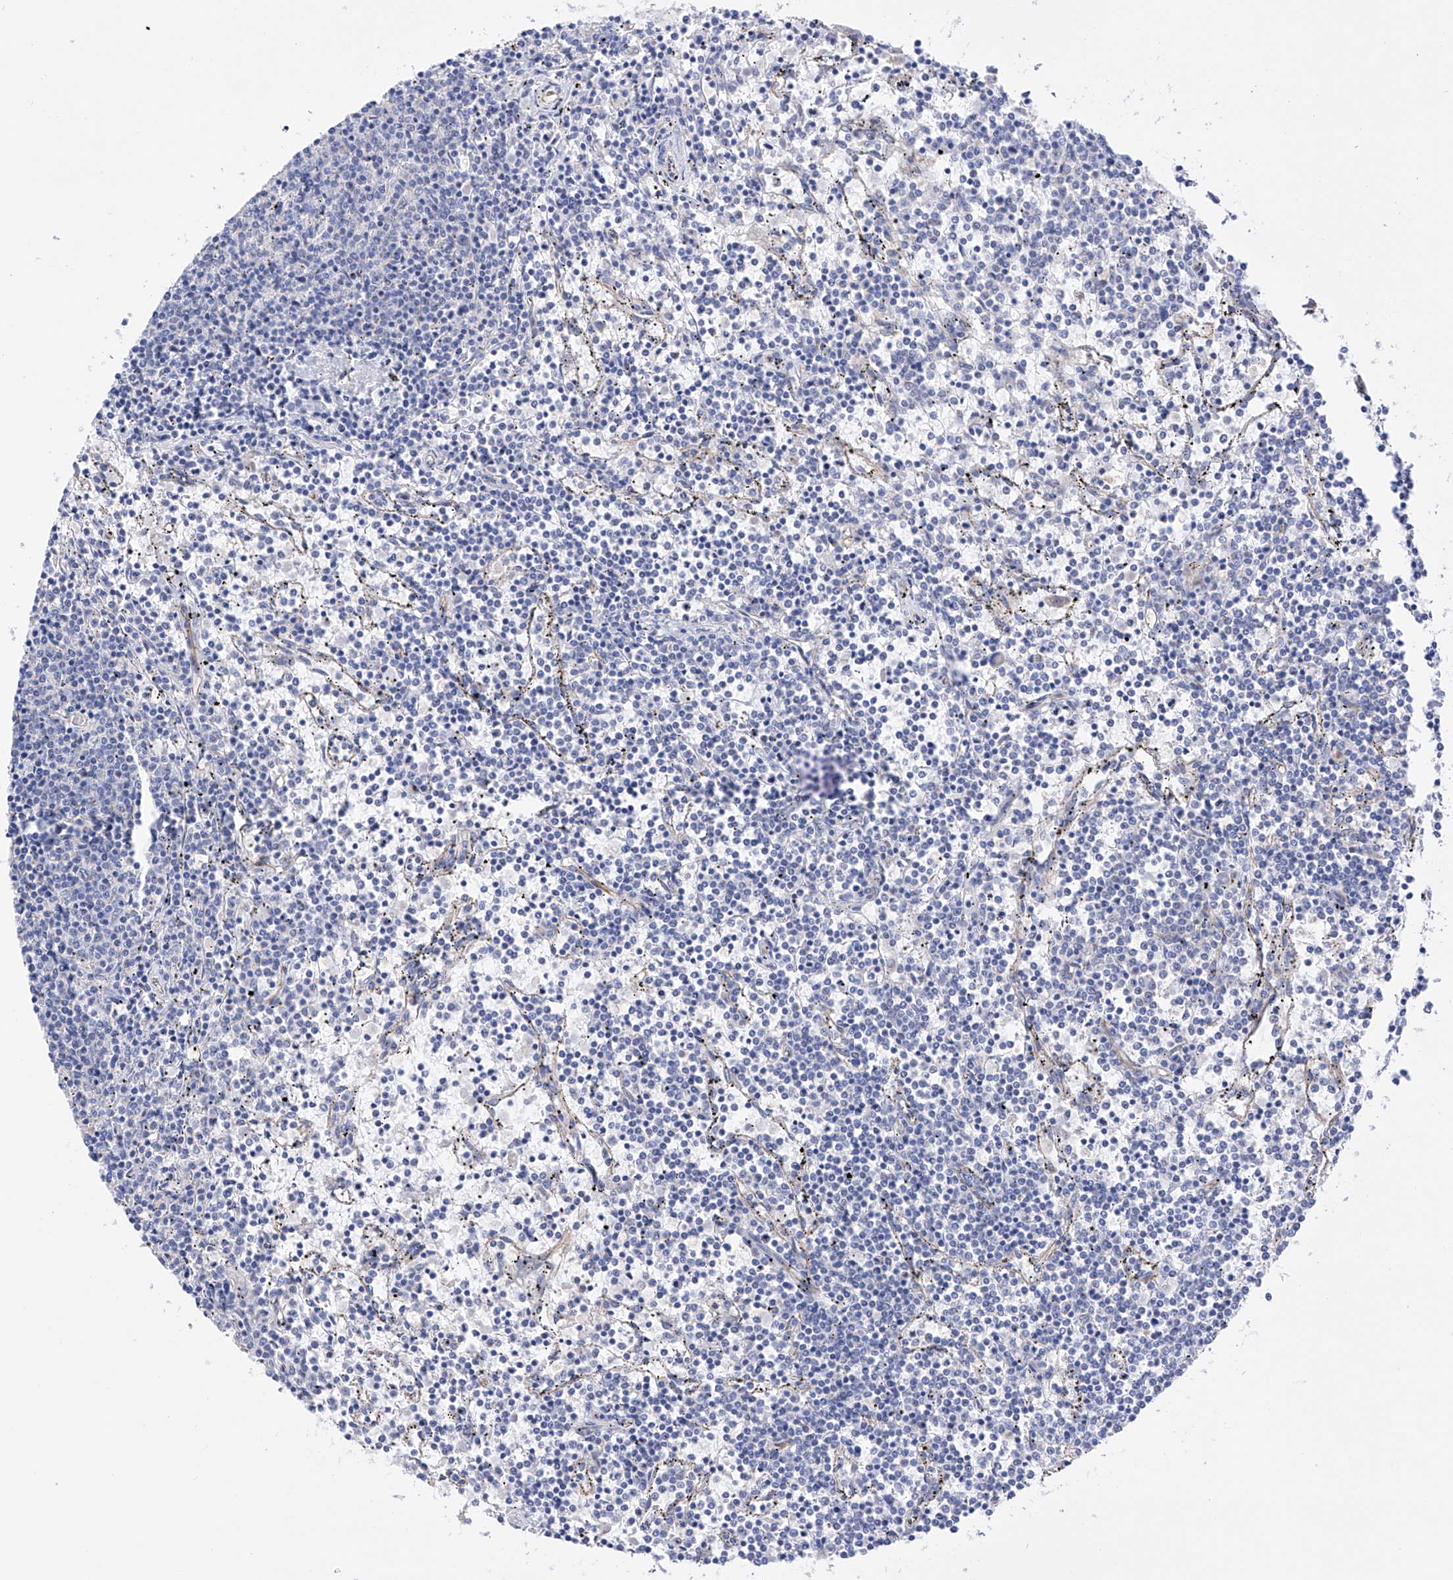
{"staining": {"intensity": "negative", "quantity": "none", "location": "none"}, "tissue": "lymphoma", "cell_type": "Tumor cells", "image_type": "cancer", "snomed": [{"axis": "morphology", "description": "Malignant lymphoma, non-Hodgkin's type, Low grade"}, {"axis": "topography", "description": "Spleen"}], "caption": "Tumor cells are negative for protein expression in human lymphoma. The staining is performed using DAB (3,3'-diaminobenzidine) brown chromogen with nuclei counter-stained in using hematoxylin.", "gene": "FLG", "patient": {"sex": "female", "age": 50}}